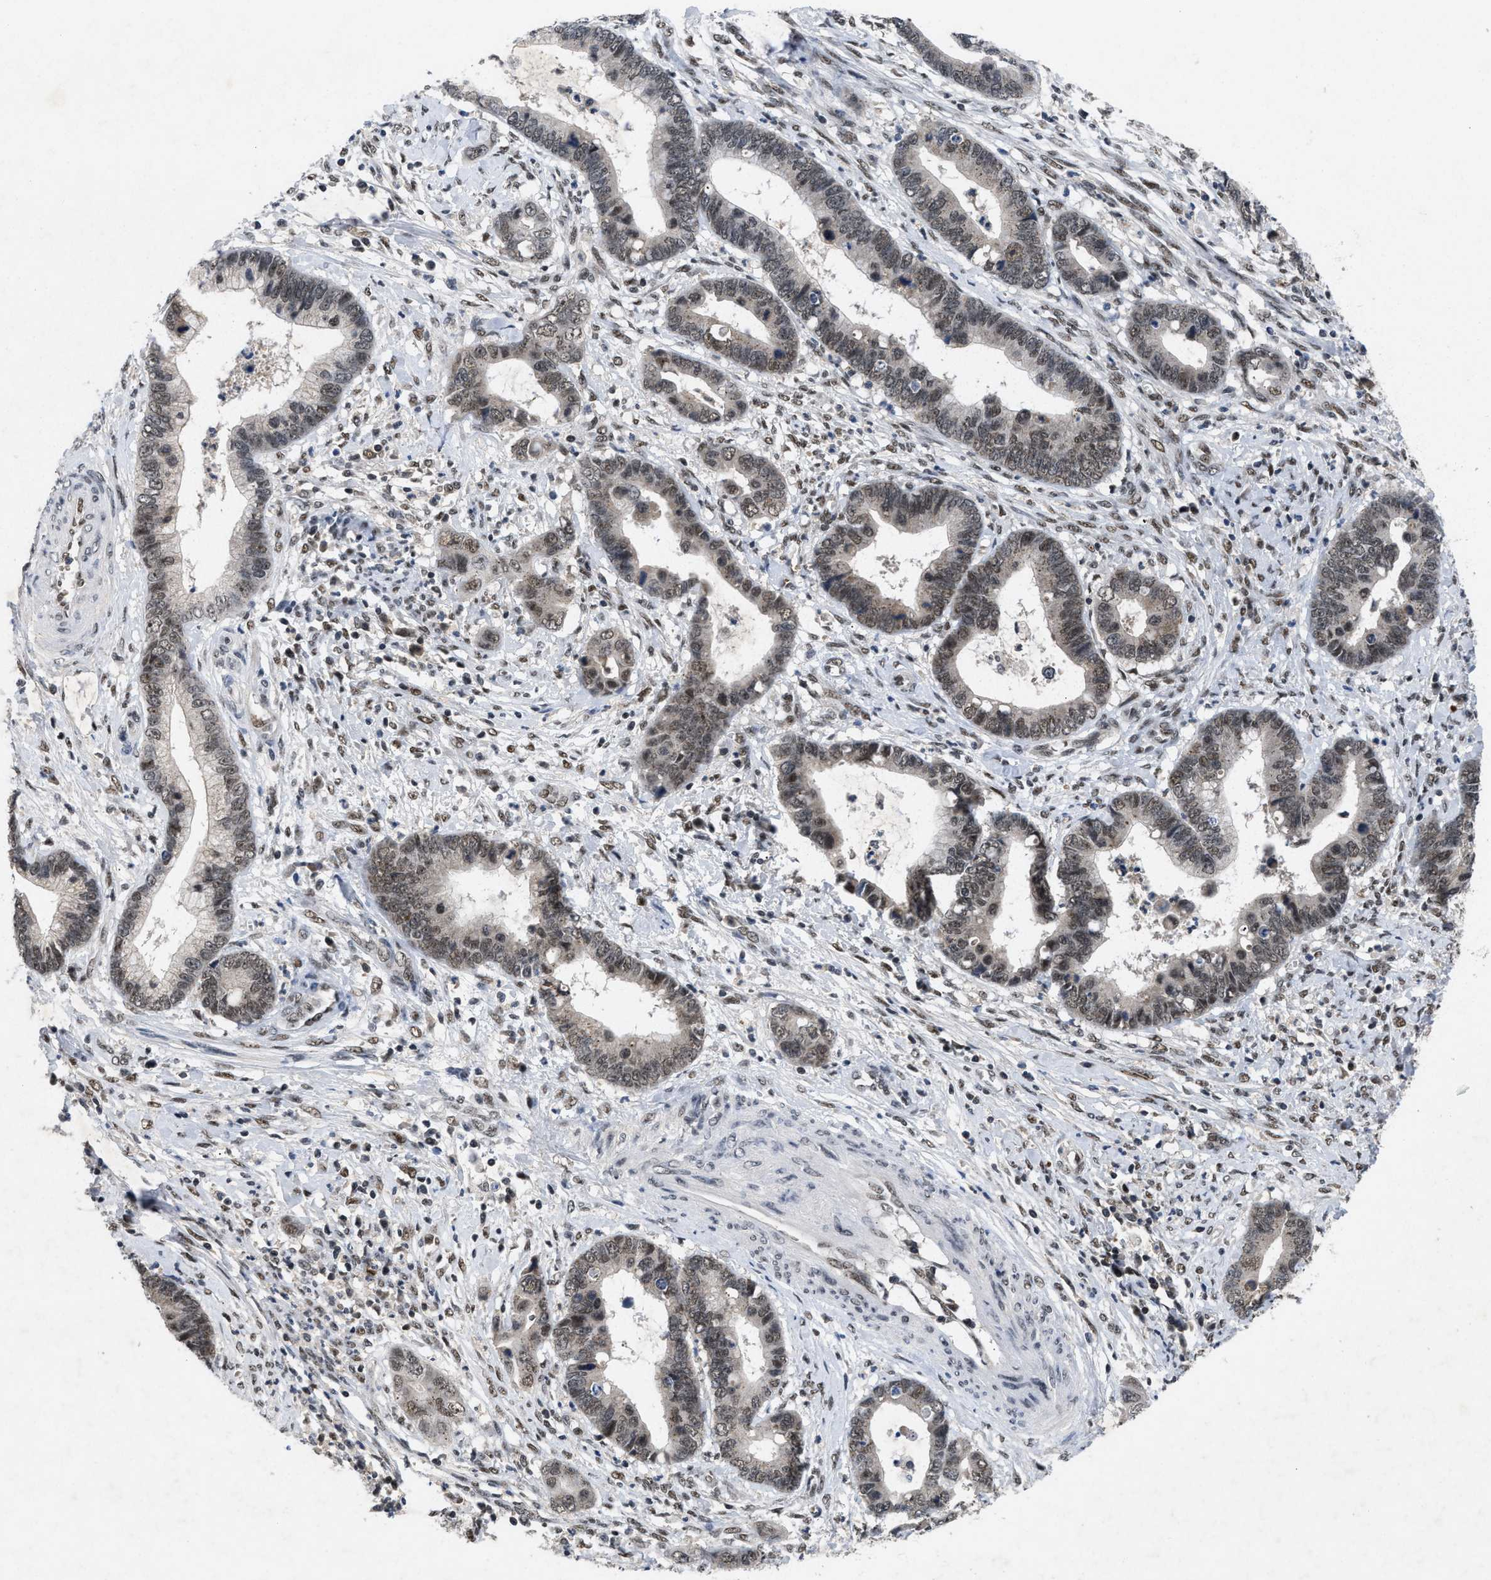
{"staining": {"intensity": "weak", "quantity": "25%-75%", "location": "nuclear"}, "tissue": "cervical cancer", "cell_type": "Tumor cells", "image_type": "cancer", "snomed": [{"axis": "morphology", "description": "Adenocarcinoma, NOS"}, {"axis": "topography", "description": "Cervix"}], "caption": "Cervical cancer was stained to show a protein in brown. There is low levels of weak nuclear positivity in approximately 25%-75% of tumor cells.", "gene": "ZNF346", "patient": {"sex": "female", "age": 44}}